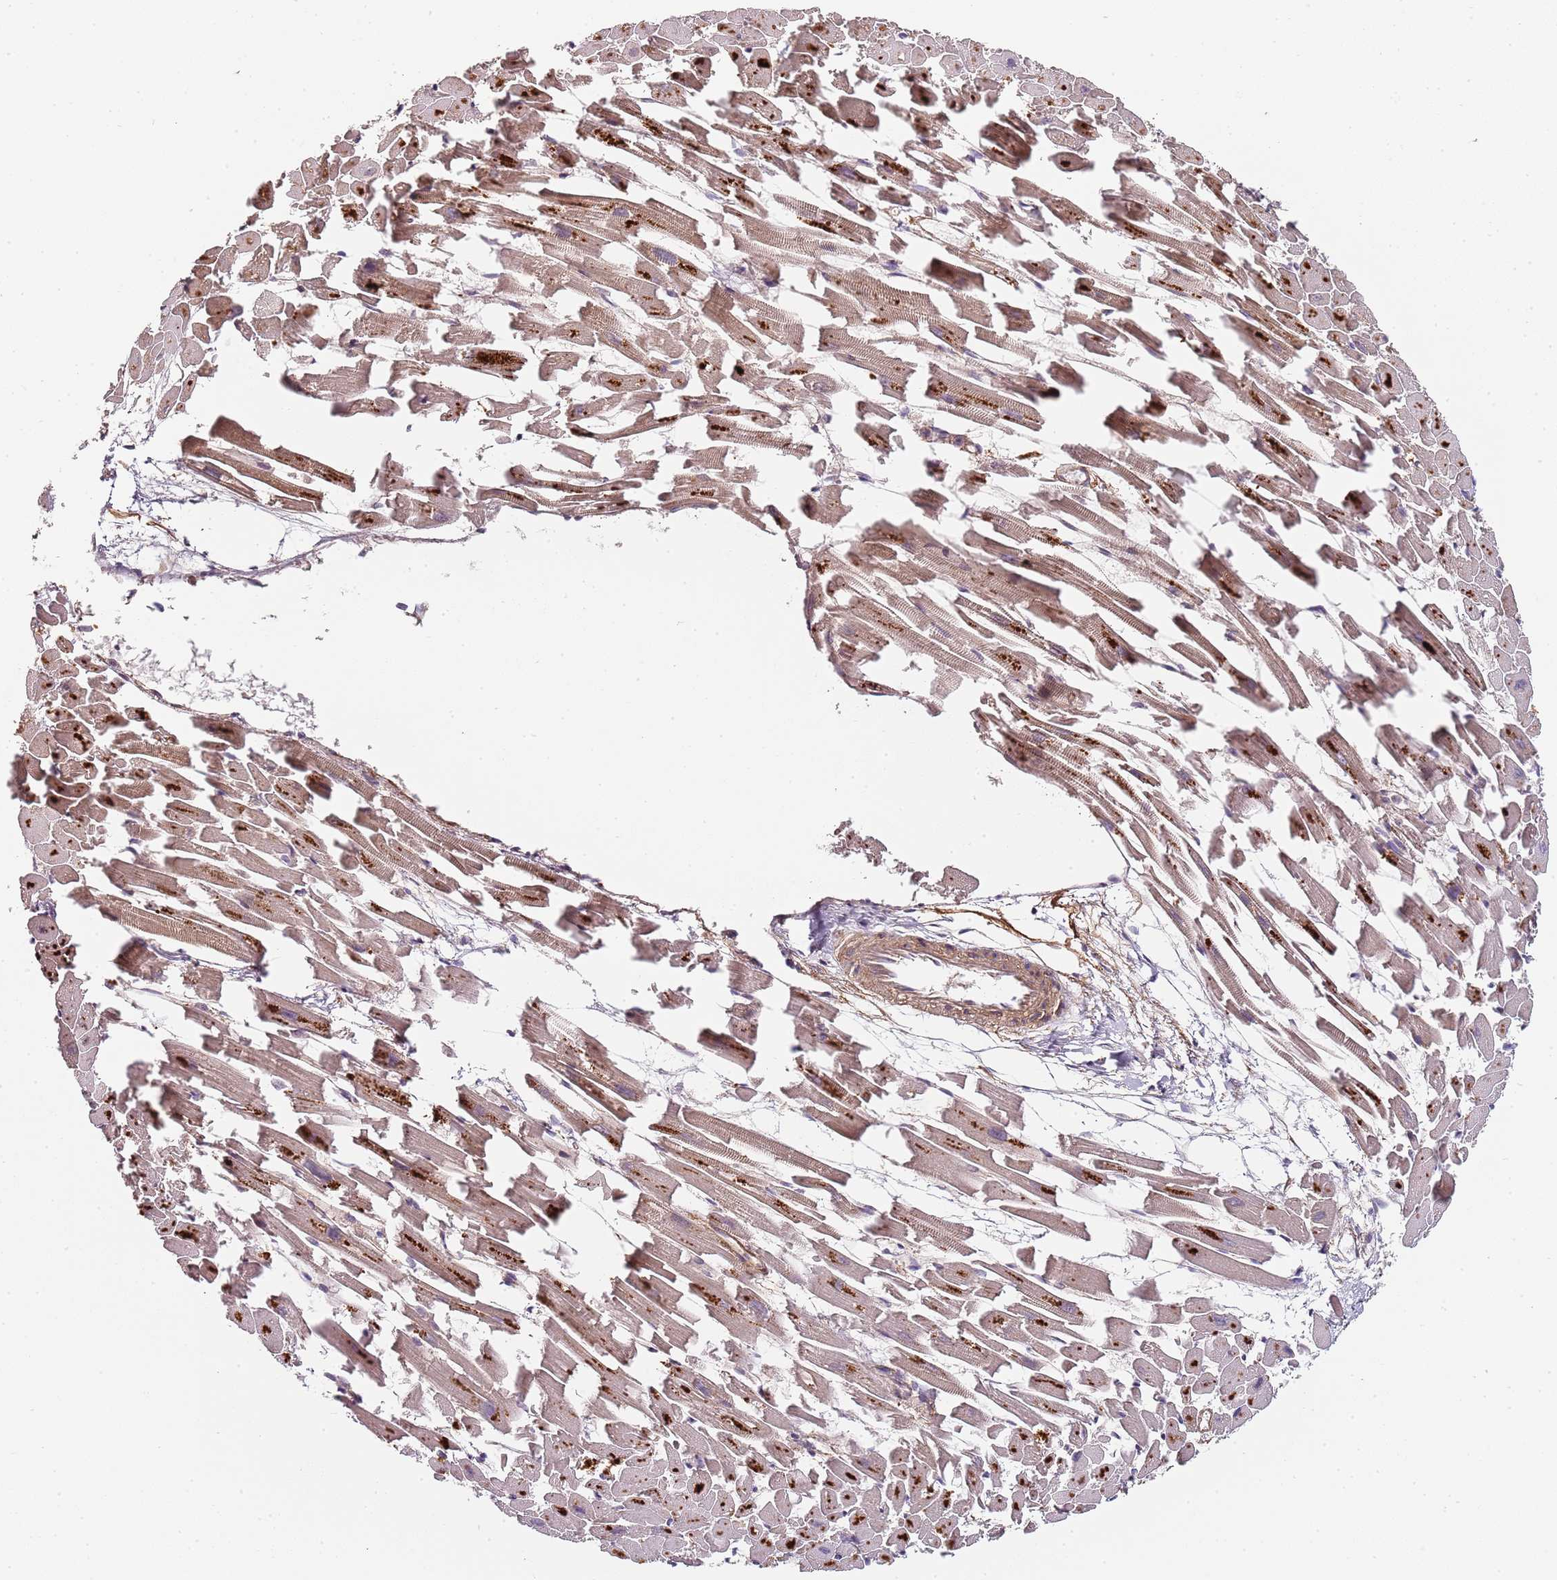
{"staining": {"intensity": "moderate", "quantity": ">75%", "location": "cytoplasmic/membranous"}, "tissue": "heart muscle", "cell_type": "Cardiomyocytes", "image_type": "normal", "snomed": [{"axis": "morphology", "description": "Normal tissue, NOS"}, {"axis": "topography", "description": "Heart"}], "caption": "The immunohistochemical stain labels moderate cytoplasmic/membranous staining in cardiomyocytes of normal heart muscle. (IHC, brightfield microscopy, high magnification).", "gene": "EDC3", "patient": {"sex": "female", "age": 64}}